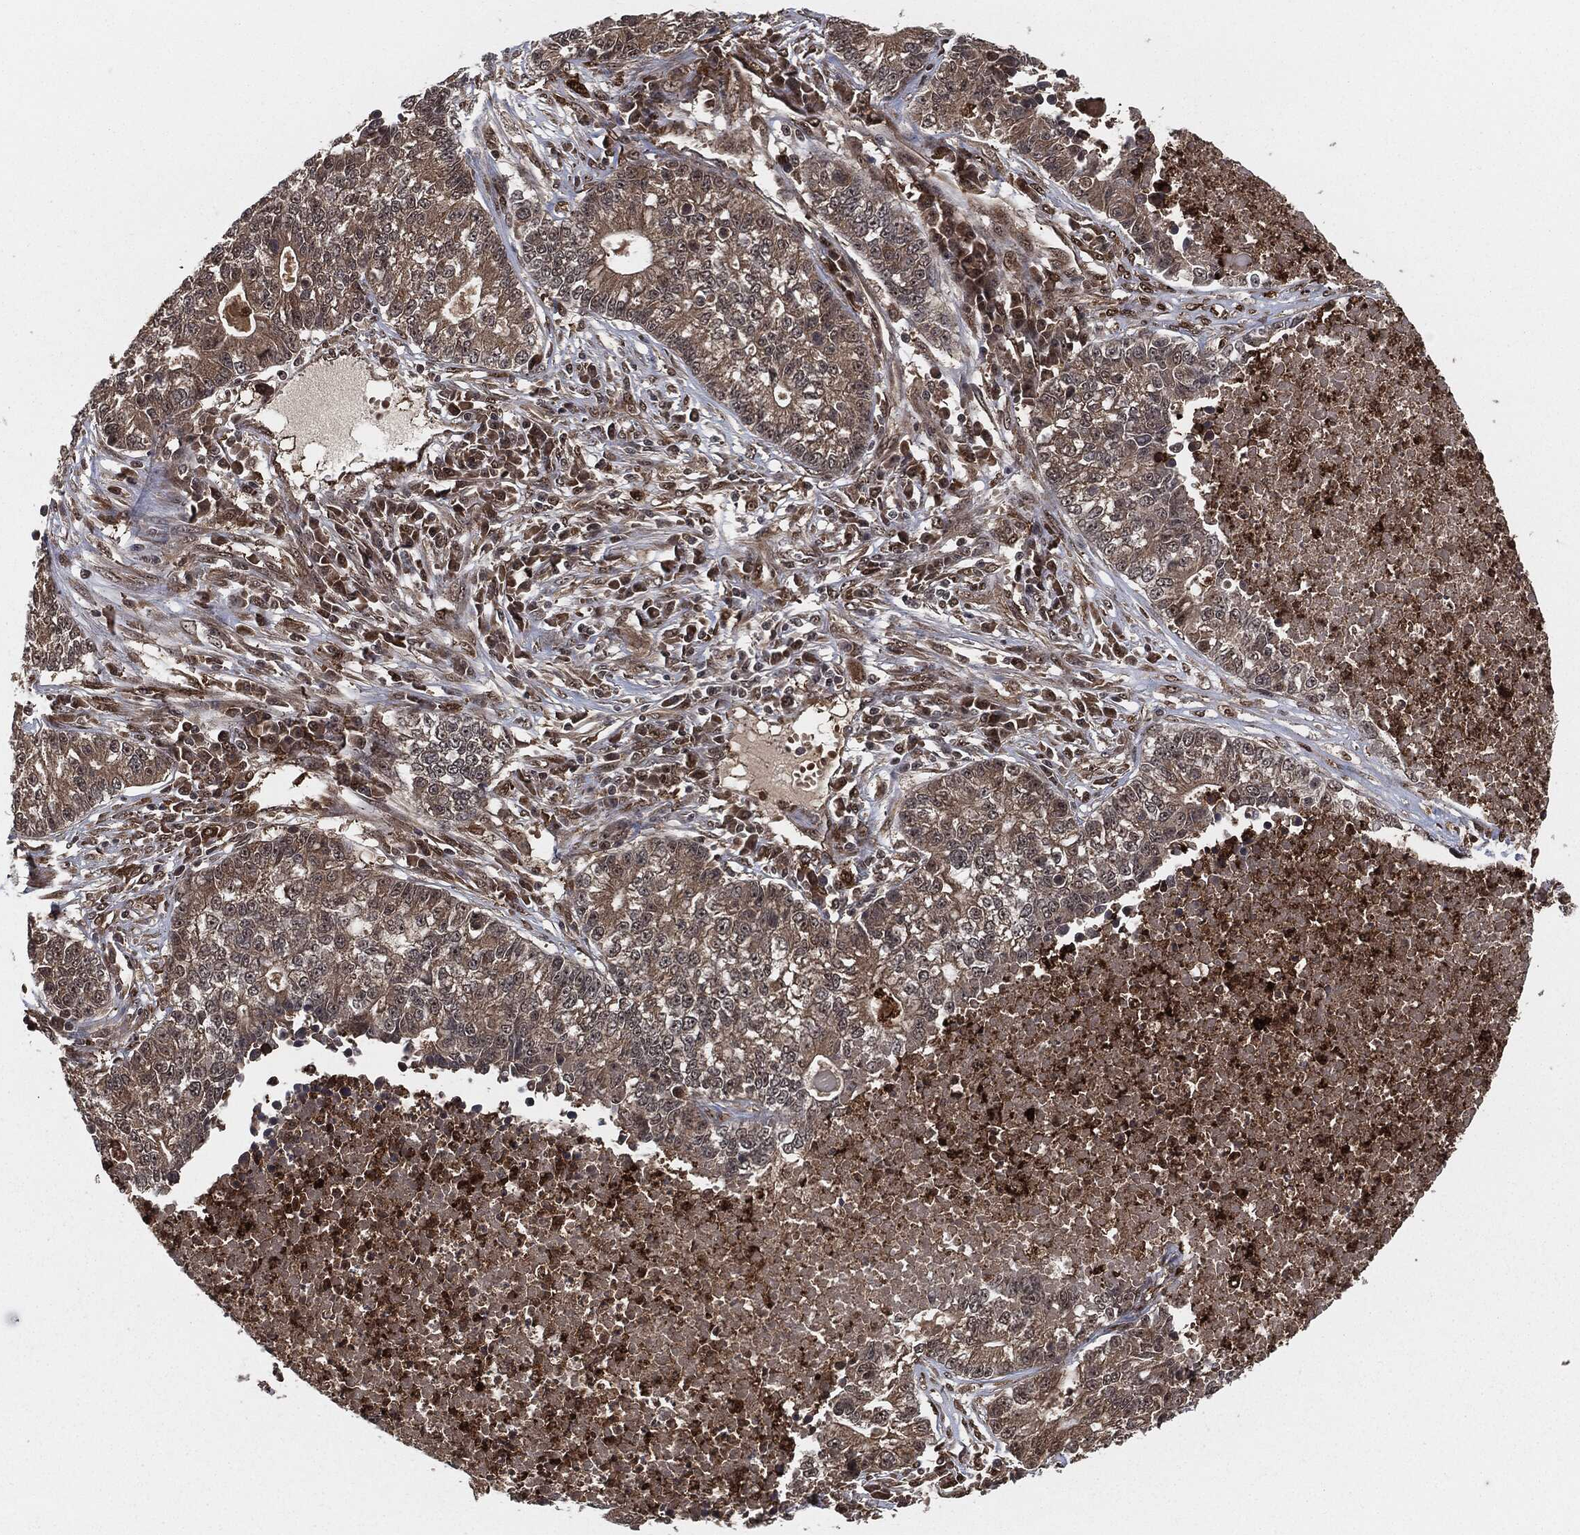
{"staining": {"intensity": "weak", "quantity": ">75%", "location": "cytoplasmic/membranous"}, "tissue": "lung cancer", "cell_type": "Tumor cells", "image_type": "cancer", "snomed": [{"axis": "morphology", "description": "Adenocarcinoma, NOS"}, {"axis": "topography", "description": "Lung"}], "caption": "IHC (DAB (3,3'-diaminobenzidine)) staining of human lung cancer displays weak cytoplasmic/membranous protein expression in about >75% of tumor cells.", "gene": "CAPRIN2", "patient": {"sex": "male", "age": 57}}